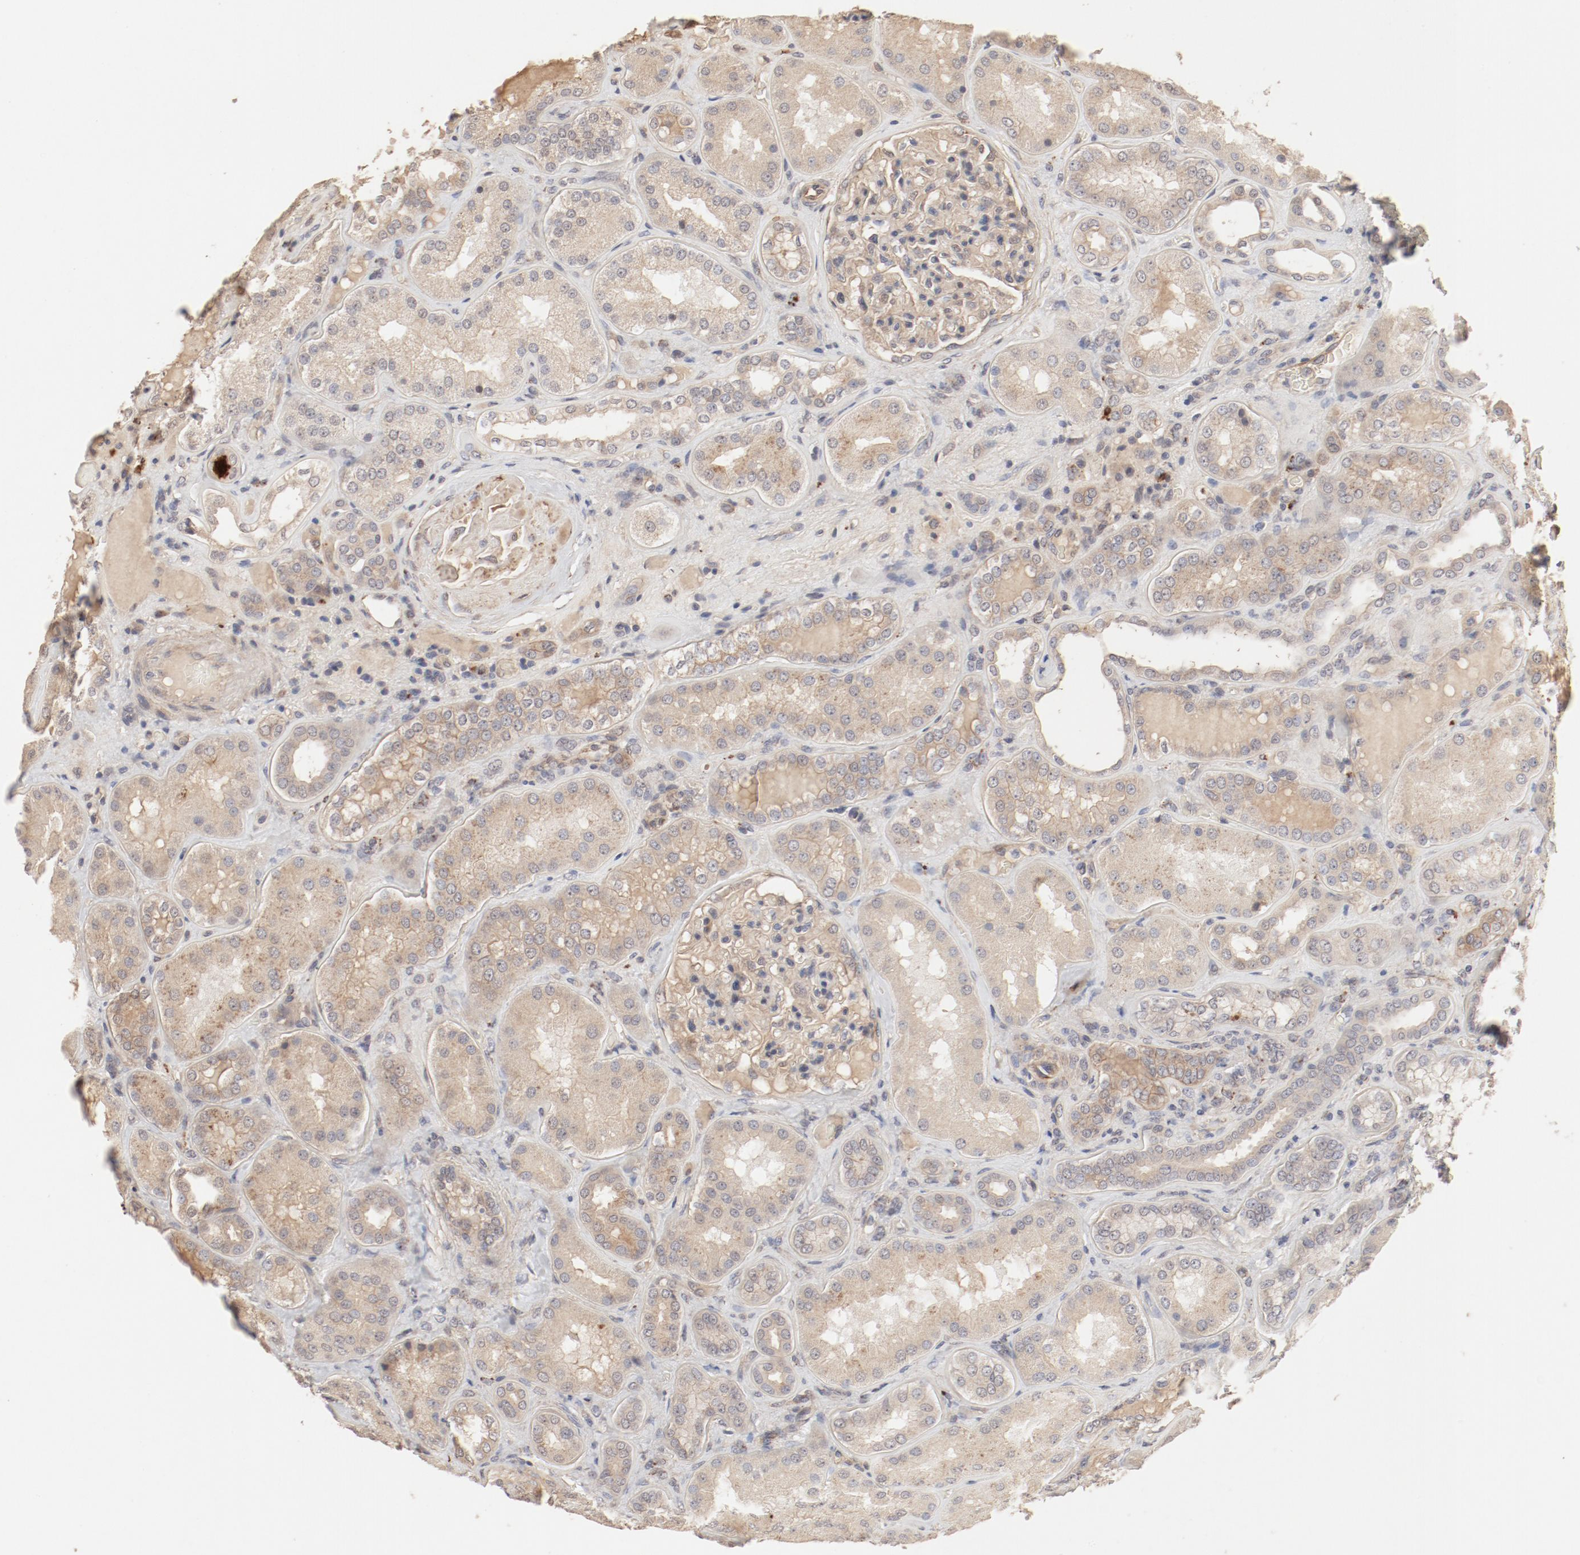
{"staining": {"intensity": "moderate", "quantity": ">75%", "location": "cytoplasmic/membranous"}, "tissue": "kidney", "cell_type": "Cells in glomeruli", "image_type": "normal", "snomed": [{"axis": "morphology", "description": "Normal tissue, NOS"}, {"axis": "topography", "description": "Kidney"}], "caption": "Protein expression by IHC demonstrates moderate cytoplasmic/membranous staining in approximately >75% of cells in glomeruli in unremarkable kidney.", "gene": "IL3RA", "patient": {"sex": "female", "age": 56}}